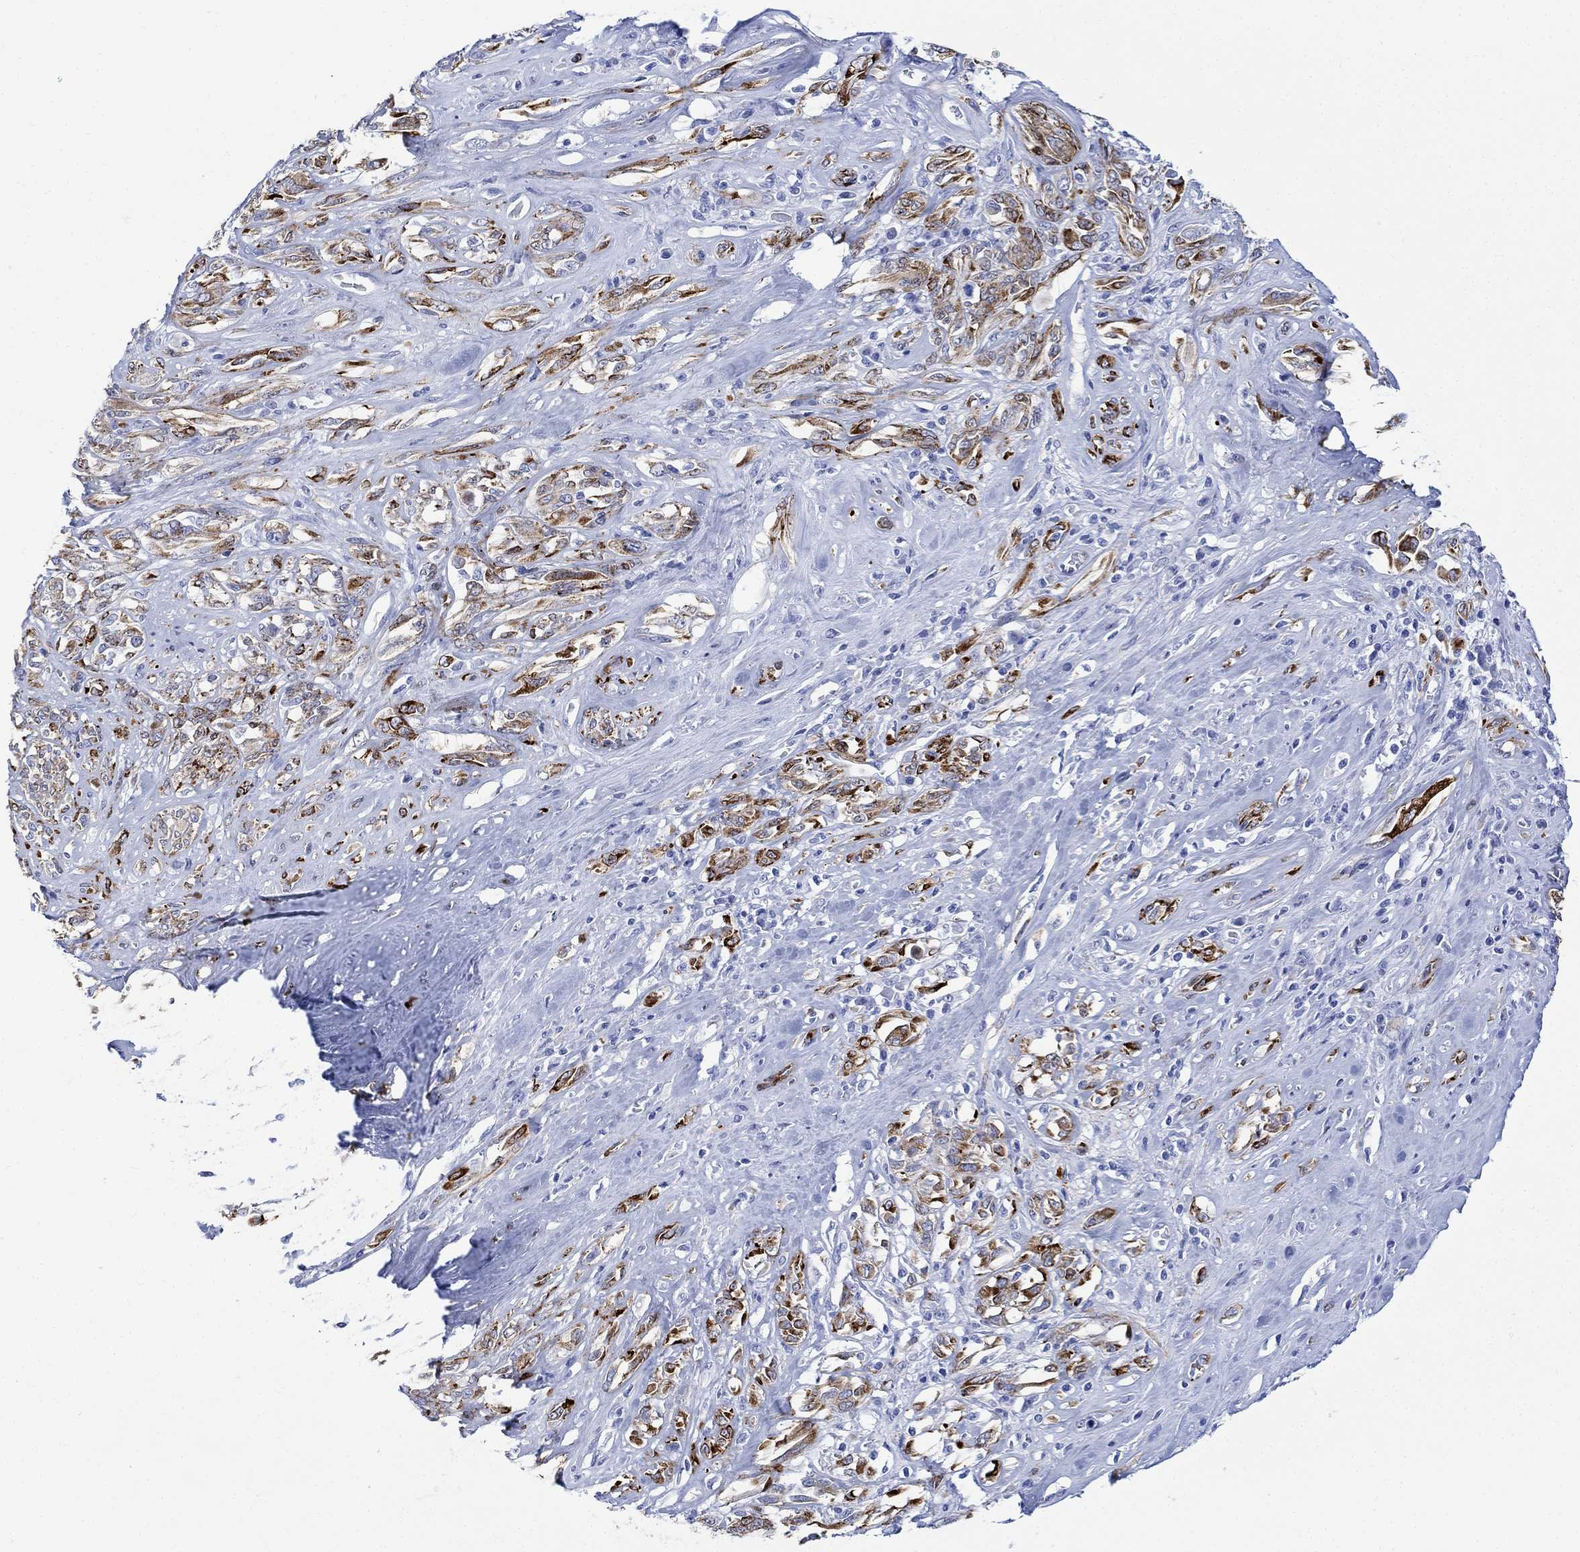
{"staining": {"intensity": "strong", "quantity": "25%-75%", "location": "cytoplasmic/membranous"}, "tissue": "melanoma", "cell_type": "Tumor cells", "image_type": "cancer", "snomed": [{"axis": "morphology", "description": "Malignant melanoma, NOS"}, {"axis": "topography", "description": "Skin"}], "caption": "A brown stain shows strong cytoplasmic/membranous staining of a protein in melanoma tumor cells. Immunohistochemistry (ihc) stains the protein of interest in brown and the nuclei are stained blue.", "gene": "MYL1", "patient": {"sex": "female", "age": 91}}